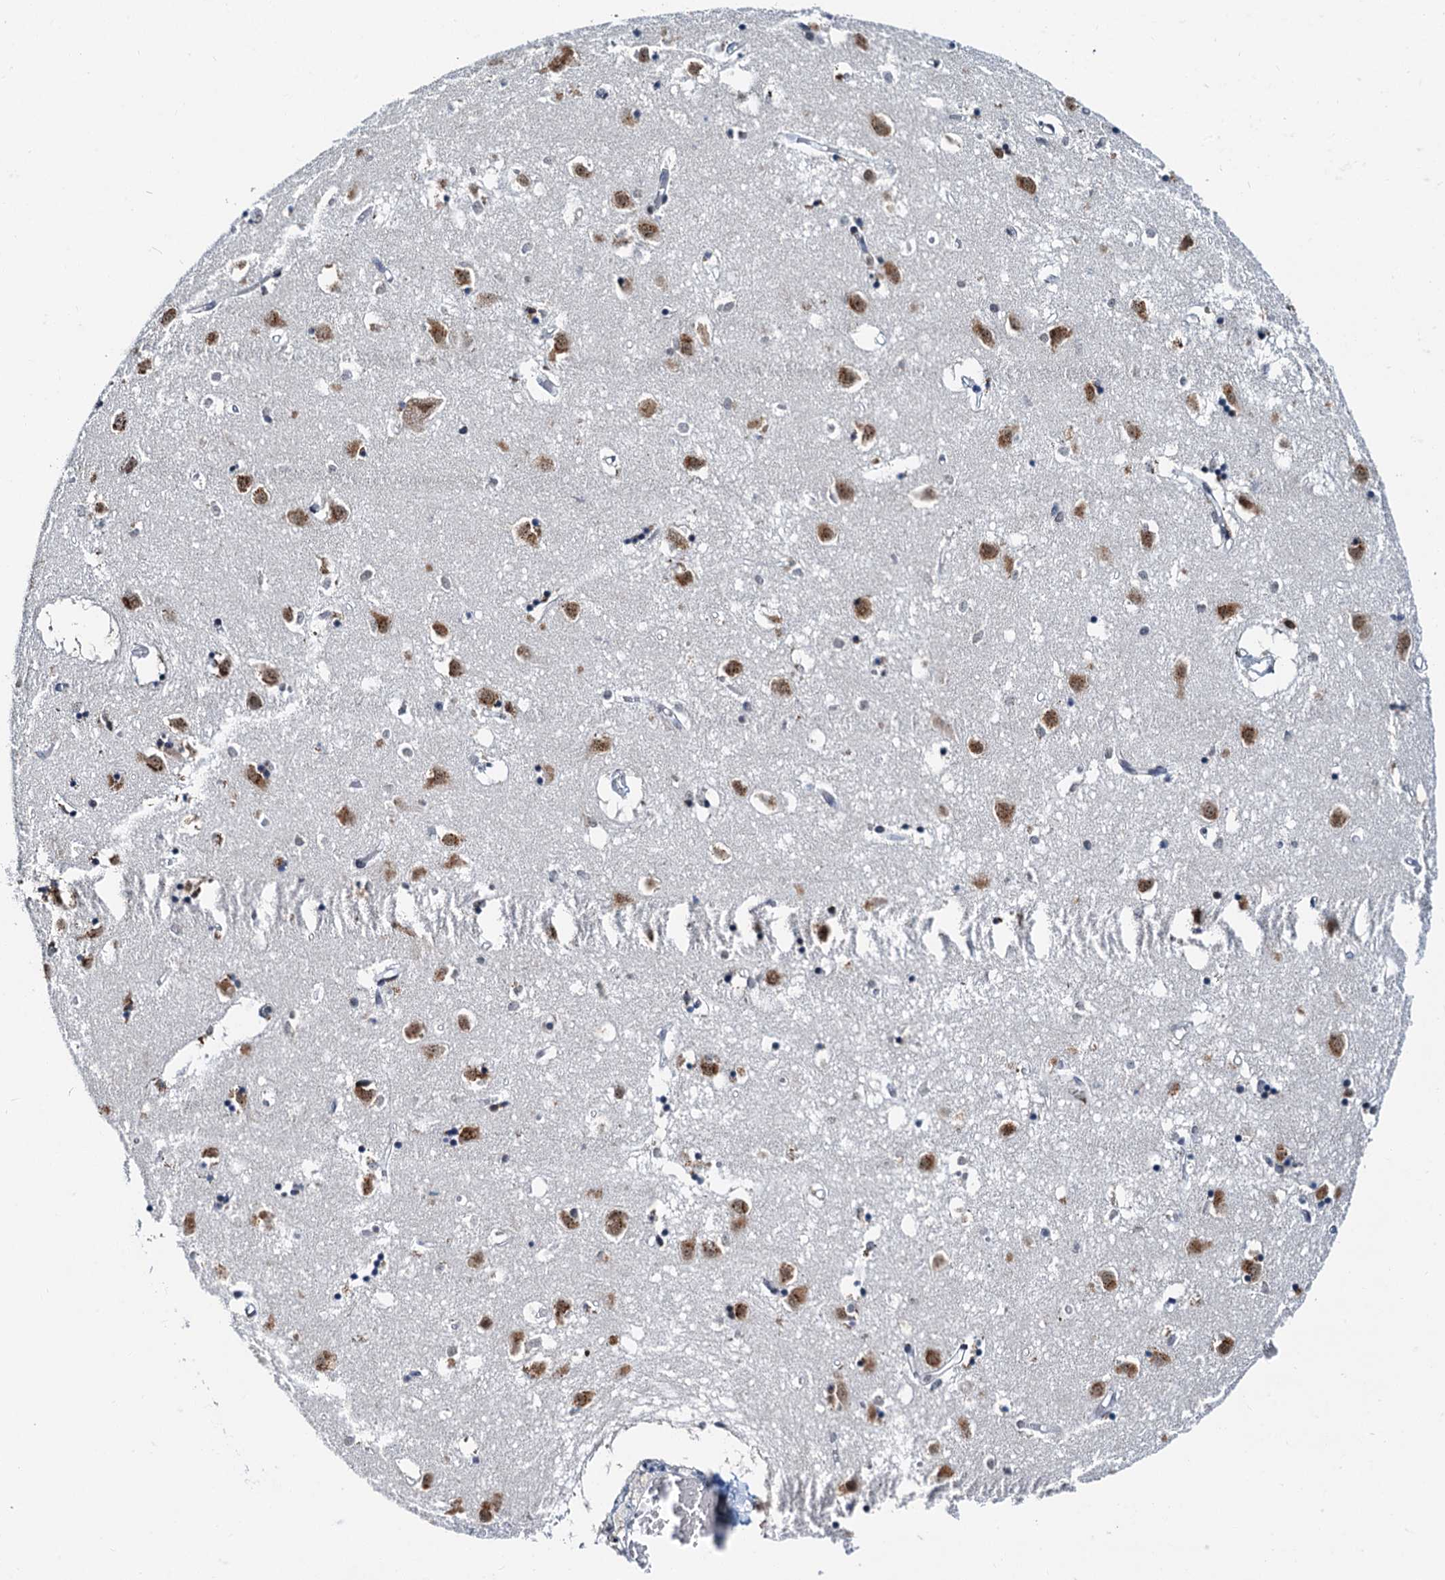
{"staining": {"intensity": "moderate", "quantity": "<25%", "location": "cytoplasmic/membranous,nuclear"}, "tissue": "caudate", "cell_type": "Glial cells", "image_type": "normal", "snomed": [{"axis": "morphology", "description": "Normal tissue, NOS"}, {"axis": "topography", "description": "Lateral ventricle wall"}], "caption": "Moderate cytoplasmic/membranous,nuclear positivity for a protein is identified in about <25% of glial cells of unremarkable caudate using IHC.", "gene": "SNRPD1", "patient": {"sex": "male", "age": 70}}